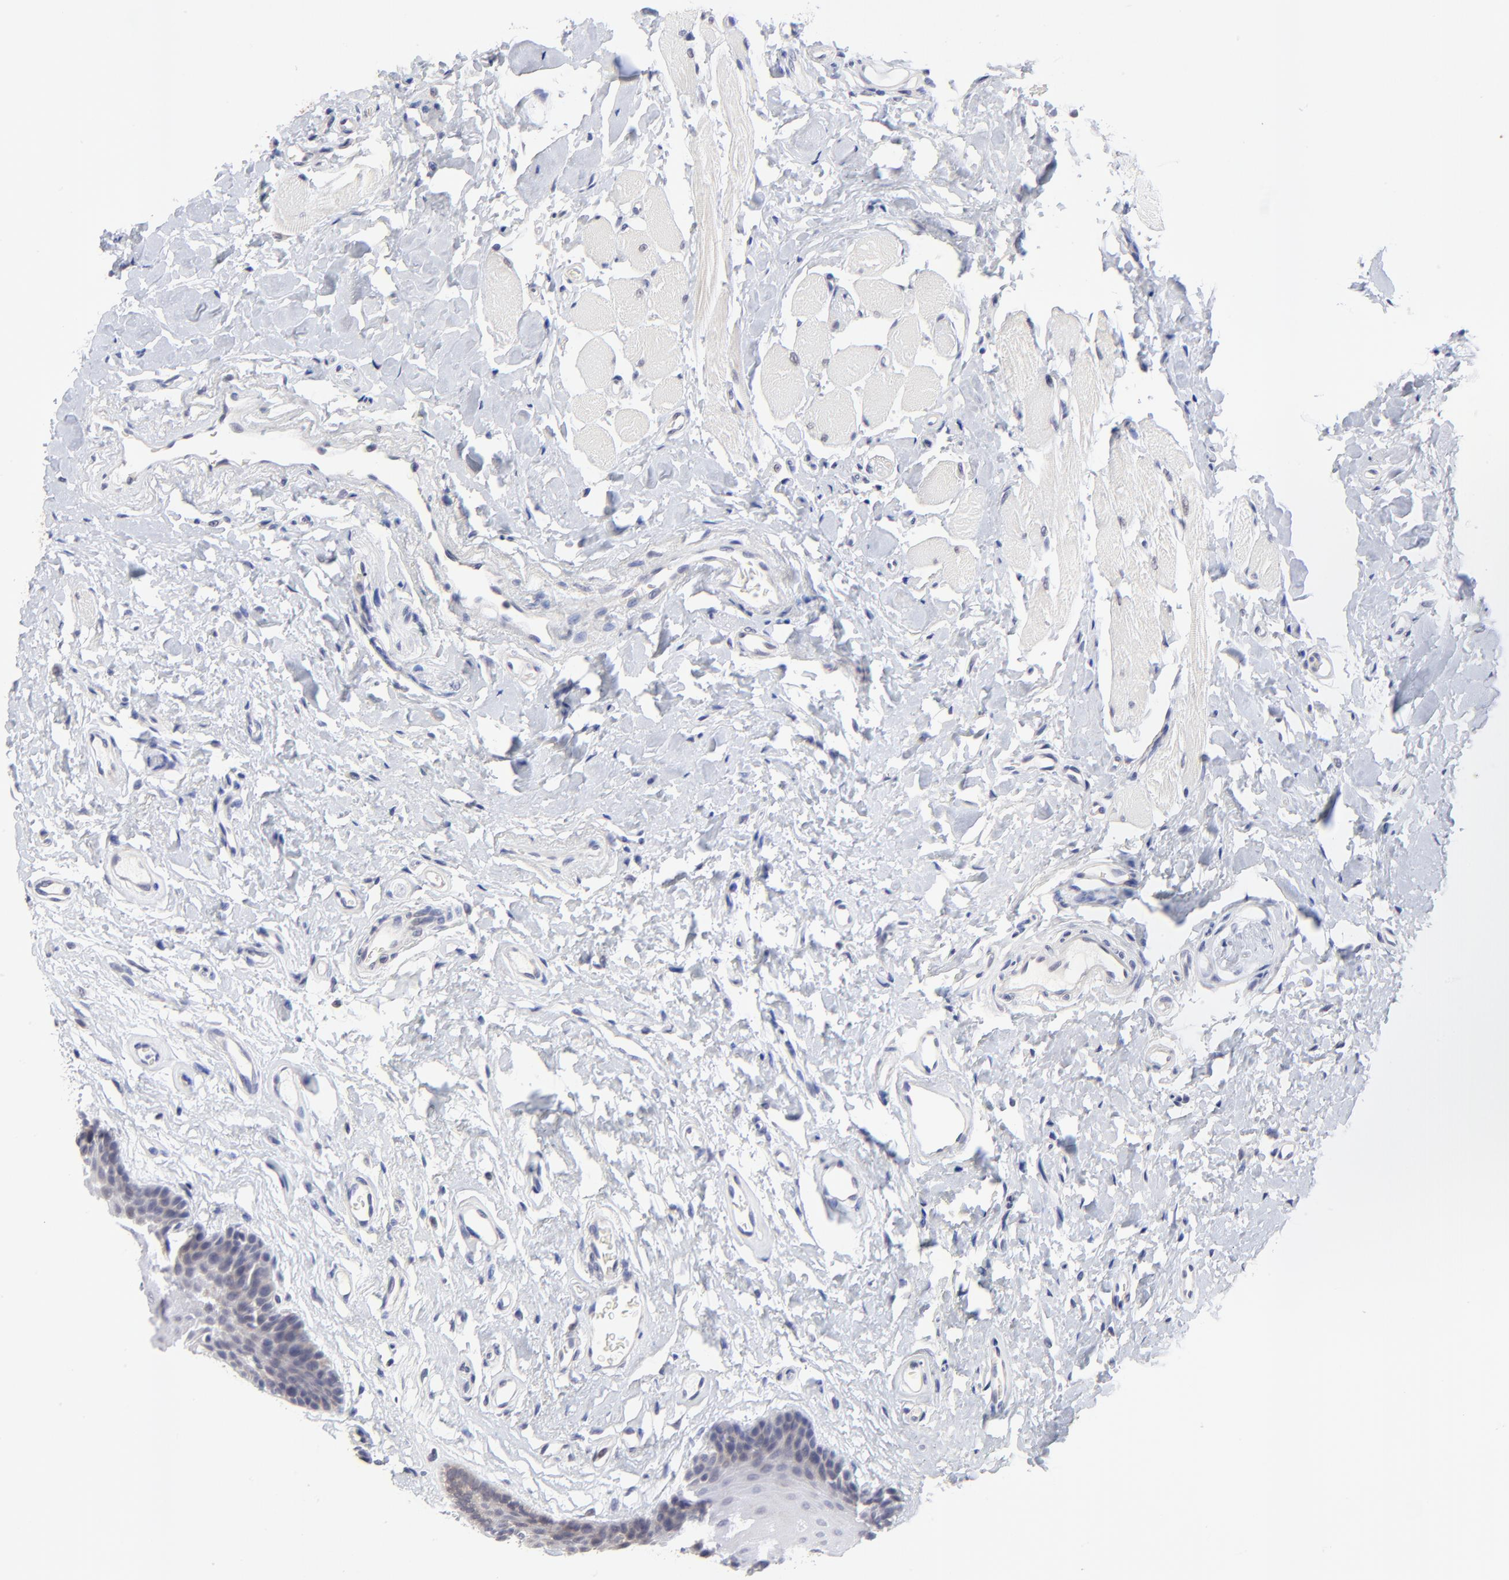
{"staining": {"intensity": "negative", "quantity": "none", "location": "none"}, "tissue": "oral mucosa", "cell_type": "Squamous epithelial cells", "image_type": "normal", "snomed": [{"axis": "morphology", "description": "Normal tissue, NOS"}, {"axis": "topography", "description": "Oral tissue"}], "caption": "Human oral mucosa stained for a protein using immunohistochemistry displays no positivity in squamous epithelial cells.", "gene": "FBXO8", "patient": {"sex": "male", "age": 62}}